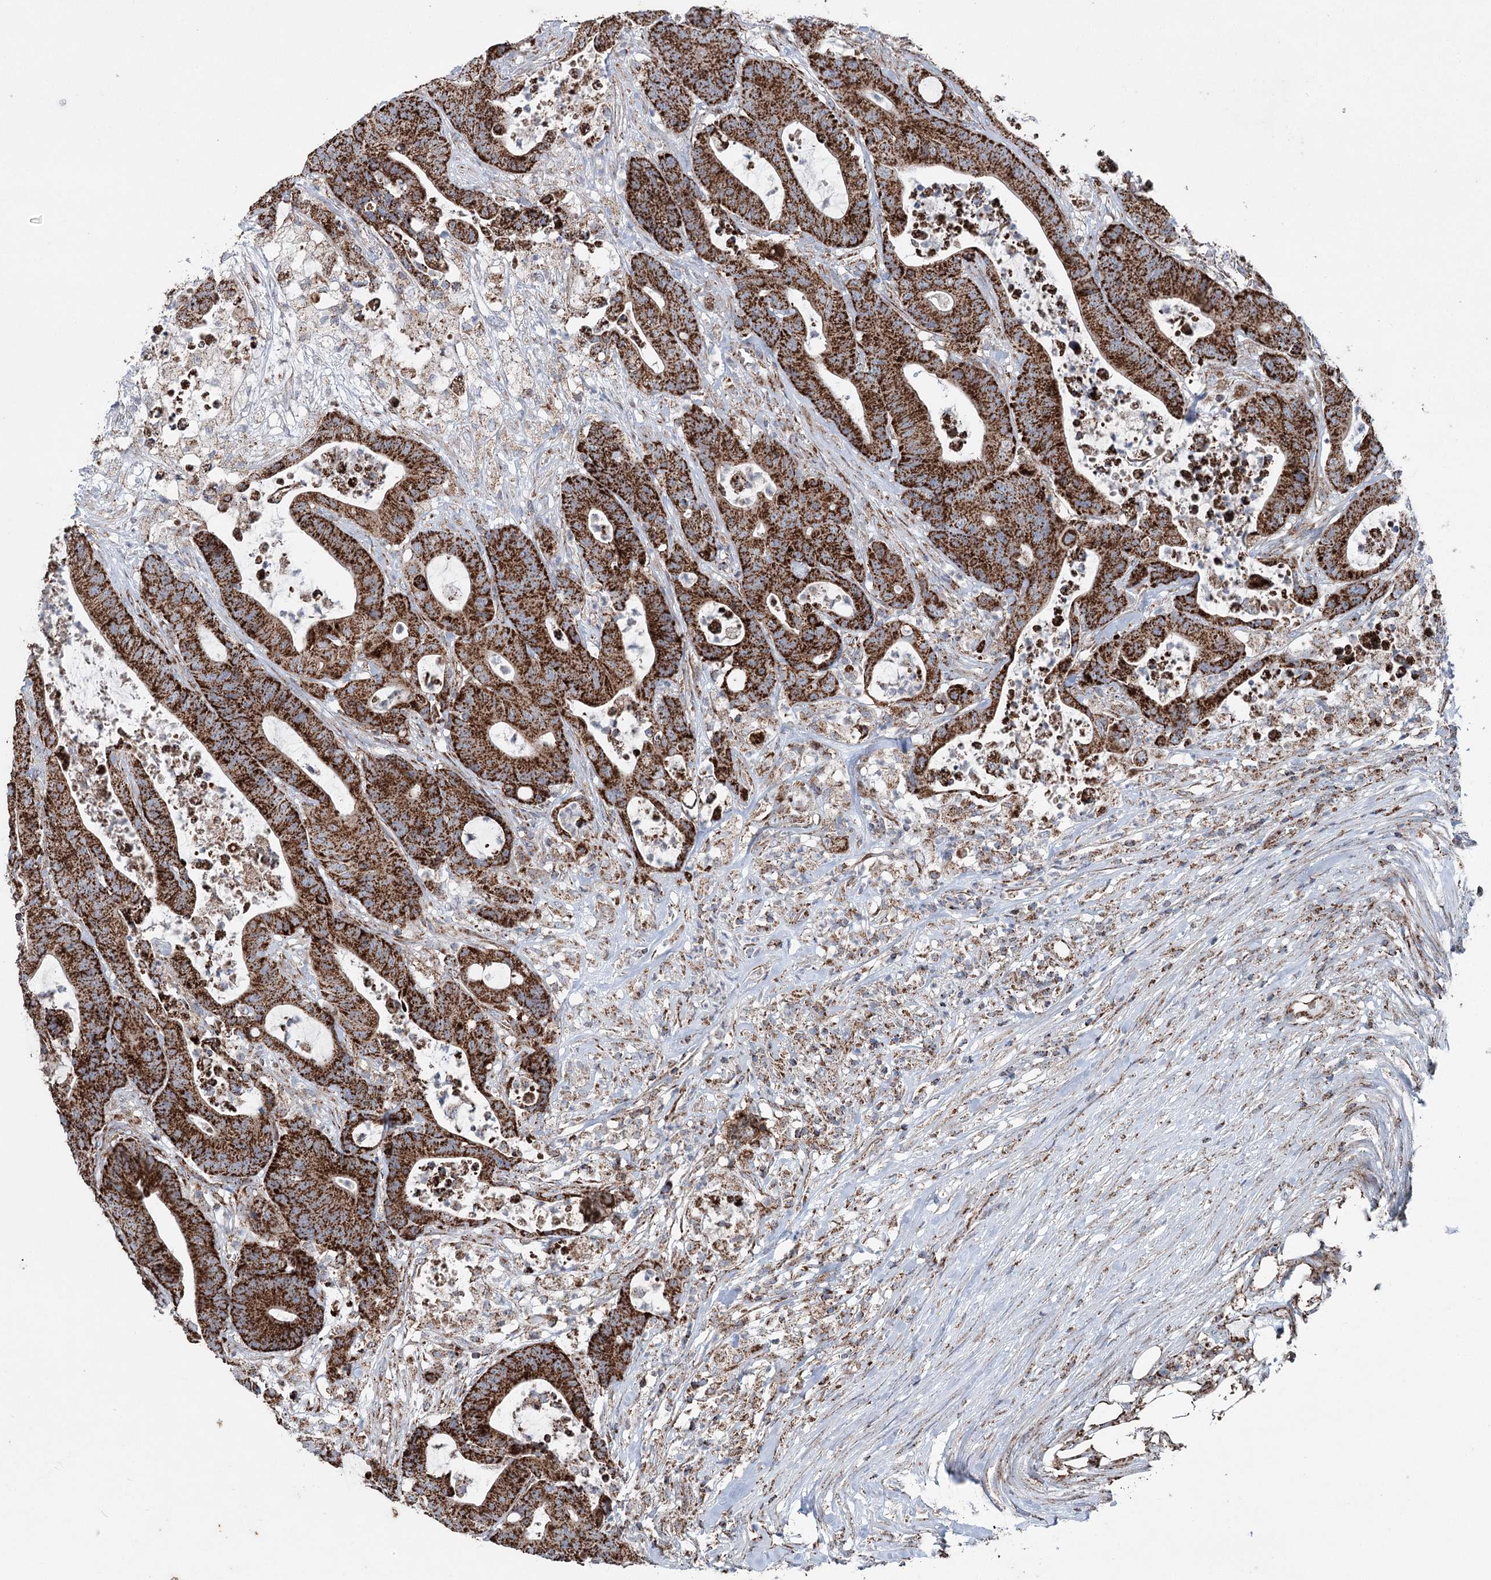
{"staining": {"intensity": "strong", "quantity": ">75%", "location": "cytoplasmic/membranous"}, "tissue": "colorectal cancer", "cell_type": "Tumor cells", "image_type": "cancer", "snomed": [{"axis": "morphology", "description": "Adenocarcinoma, NOS"}, {"axis": "topography", "description": "Colon"}], "caption": "The immunohistochemical stain labels strong cytoplasmic/membranous positivity in tumor cells of colorectal adenocarcinoma tissue.", "gene": "UCN3", "patient": {"sex": "female", "age": 84}}